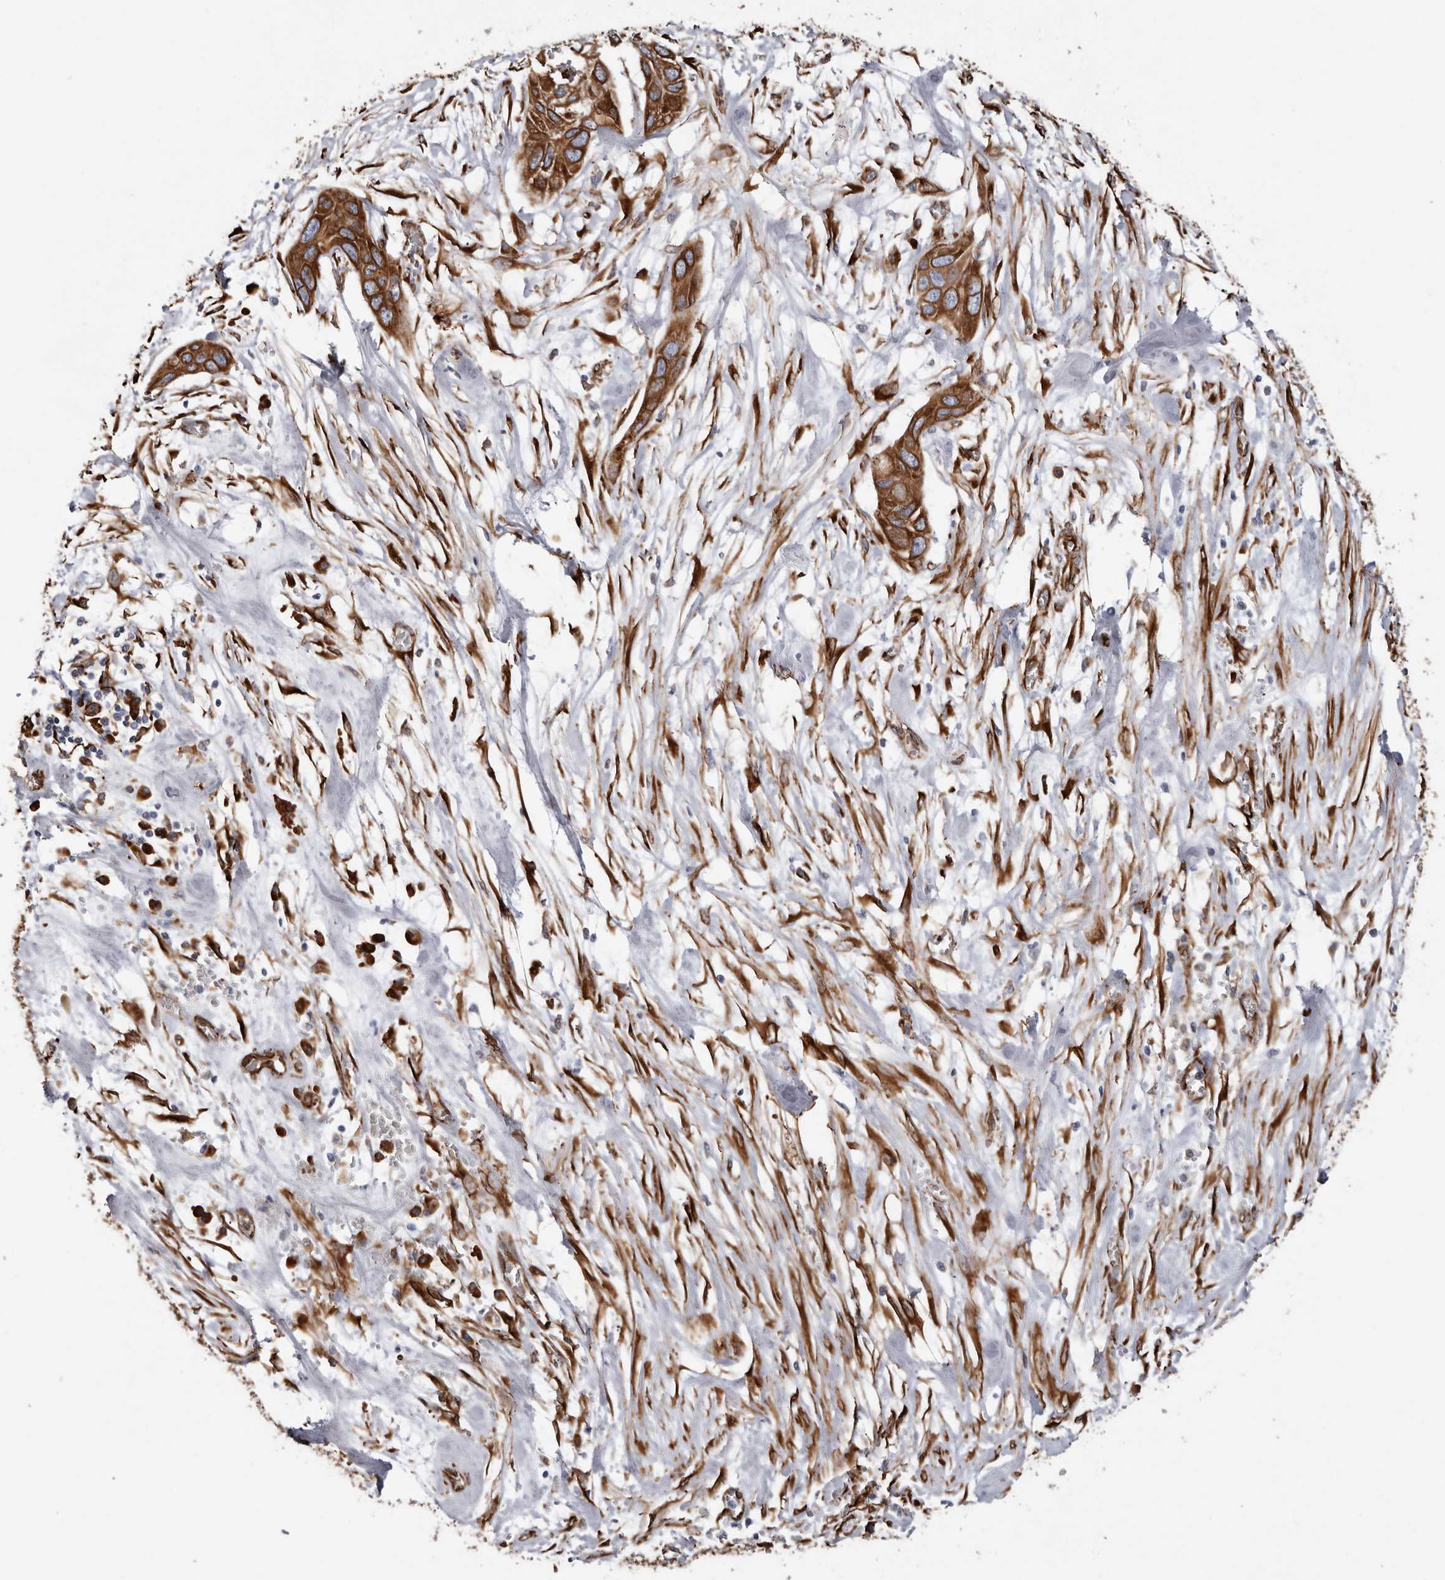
{"staining": {"intensity": "strong", "quantity": ">75%", "location": "cytoplasmic/membranous"}, "tissue": "pancreatic cancer", "cell_type": "Tumor cells", "image_type": "cancer", "snomed": [{"axis": "morphology", "description": "Adenocarcinoma, NOS"}, {"axis": "topography", "description": "Pancreas"}], "caption": "Brown immunohistochemical staining in human adenocarcinoma (pancreatic) exhibits strong cytoplasmic/membranous expression in approximately >75% of tumor cells.", "gene": "SEMA3E", "patient": {"sex": "female", "age": 60}}